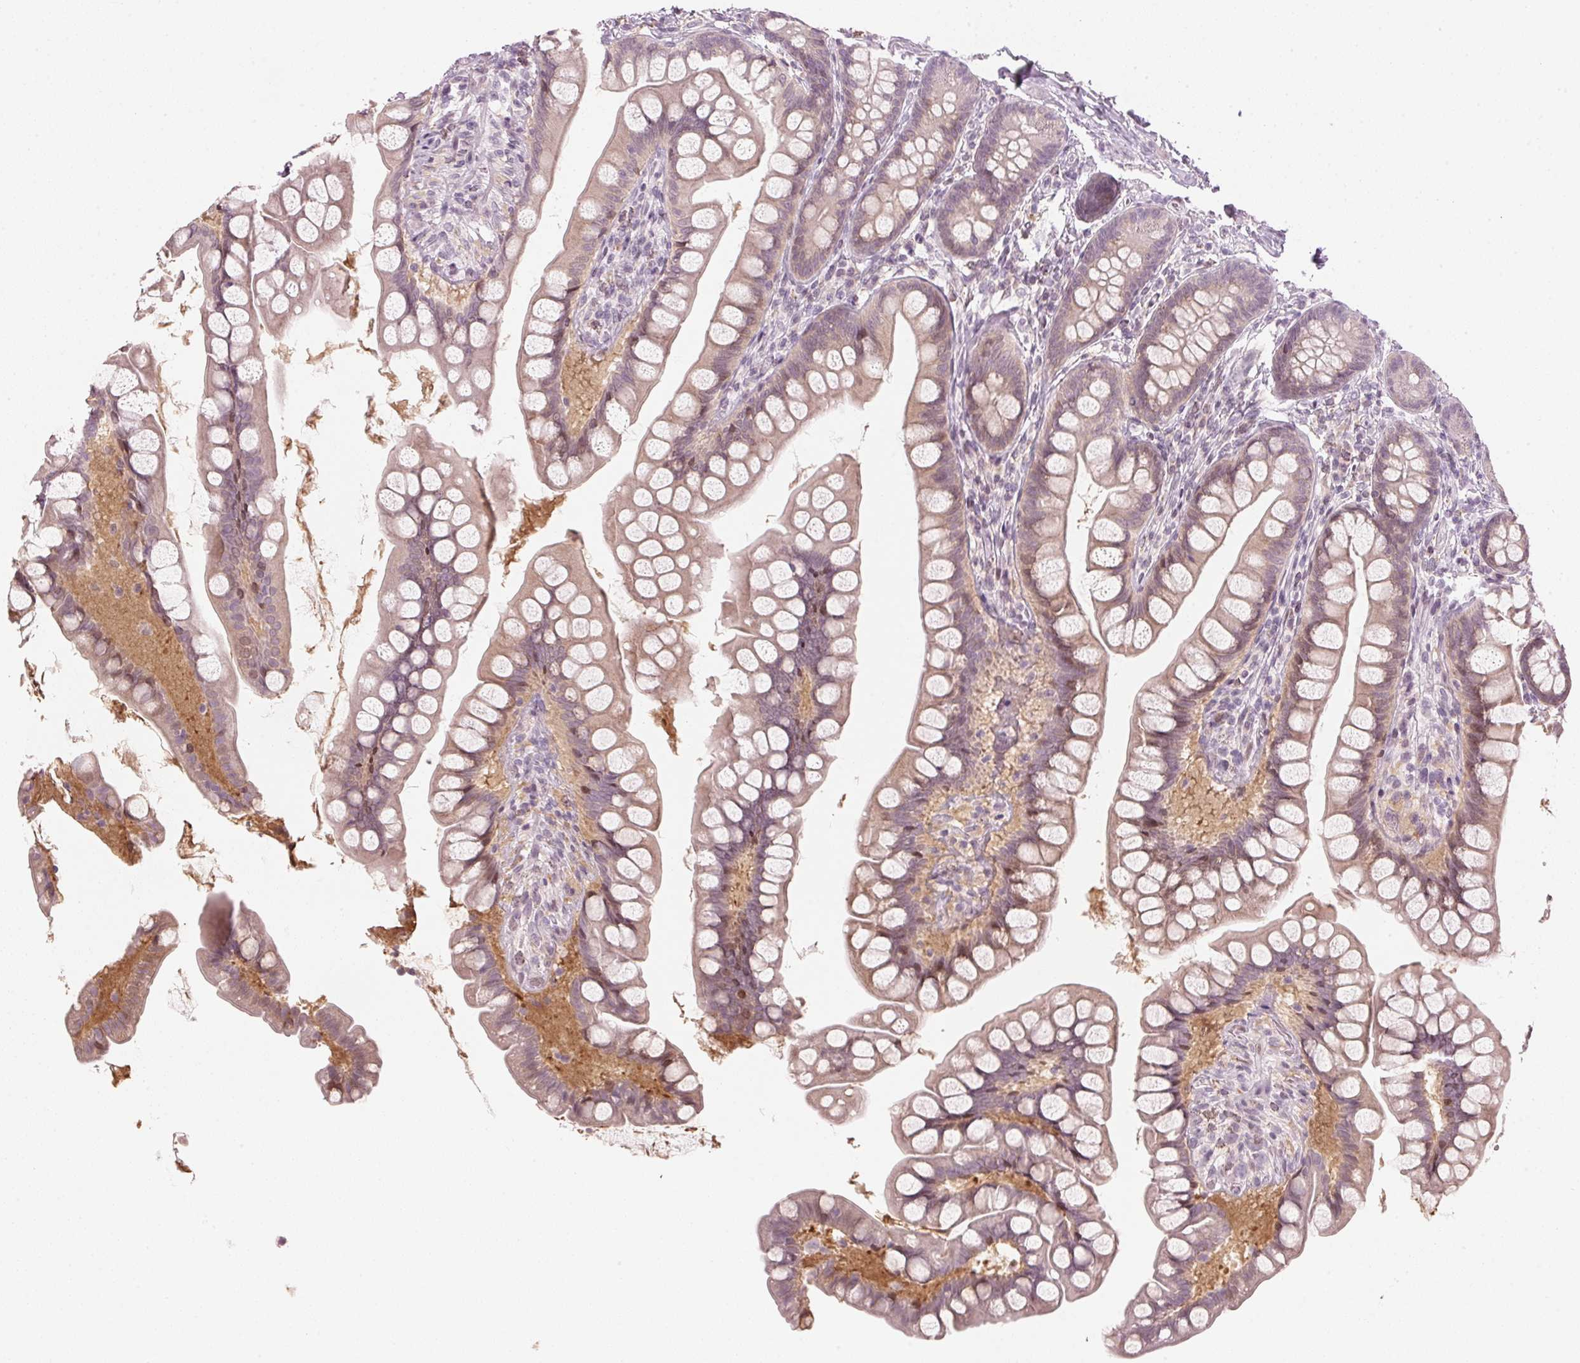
{"staining": {"intensity": "weak", "quantity": "<25%", "location": "cytoplasmic/membranous"}, "tissue": "small intestine", "cell_type": "Glandular cells", "image_type": "normal", "snomed": [{"axis": "morphology", "description": "Normal tissue, NOS"}, {"axis": "topography", "description": "Small intestine"}], "caption": "This is an IHC histopathology image of normal small intestine. There is no expression in glandular cells.", "gene": "SFRP4", "patient": {"sex": "male", "age": 70}}